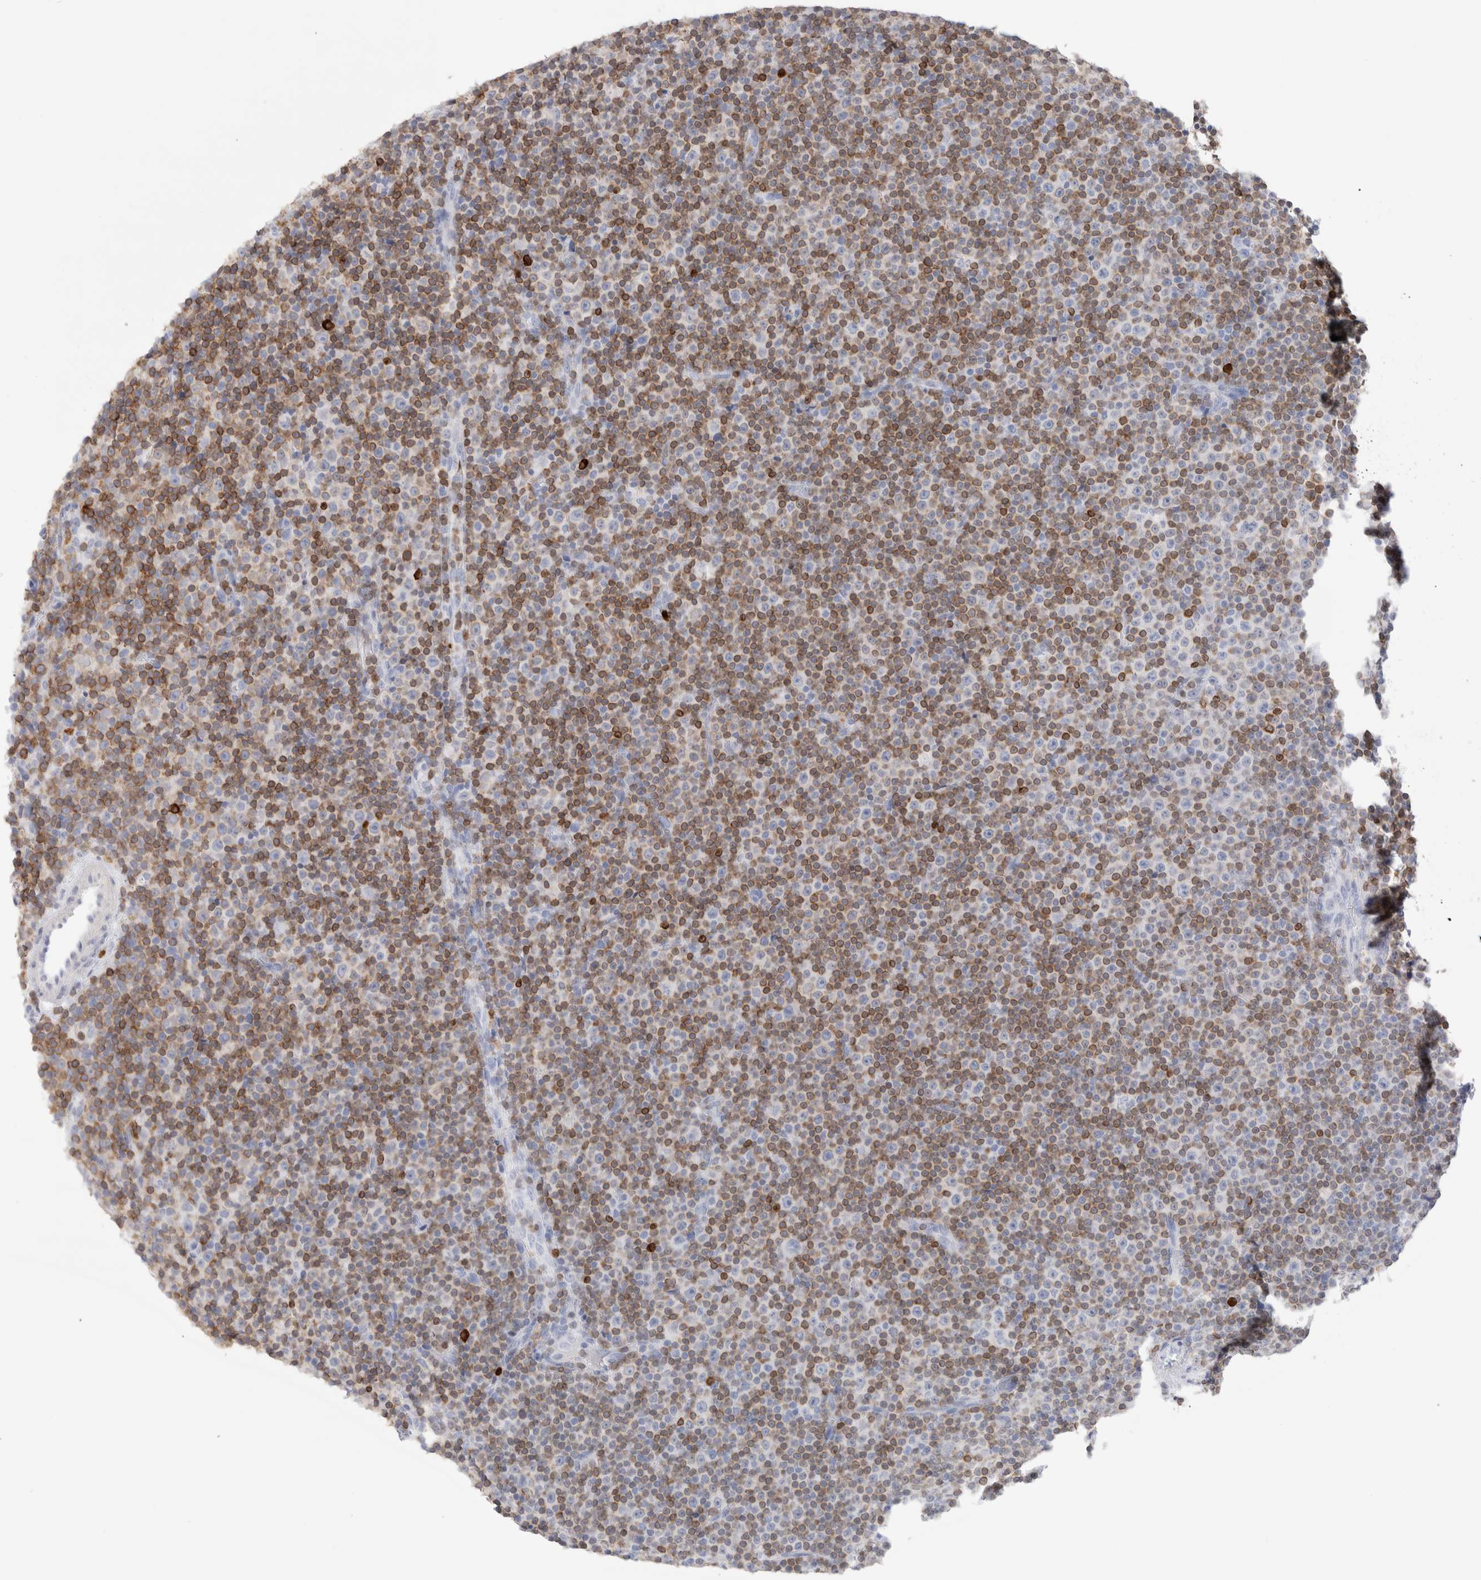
{"staining": {"intensity": "moderate", "quantity": "25%-75%", "location": "cytoplasmic/membranous"}, "tissue": "lymphoma", "cell_type": "Tumor cells", "image_type": "cancer", "snomed": [{"axis": "morphology", "description": "Malignant lymphoma, non-Hodgkin's type, Low grade"}, {"axis": "topography", "description": "Lymph node"}], "caption": "Protein staining of low-grade malignant lymphoma, non-Hodgkin's type tissue displays moderate cytoplasmic/membranous expression in about 25%-75% of tumor cells.", "gene": "ALOX5AP", "patient": {"sex": "female", "age": 67}}